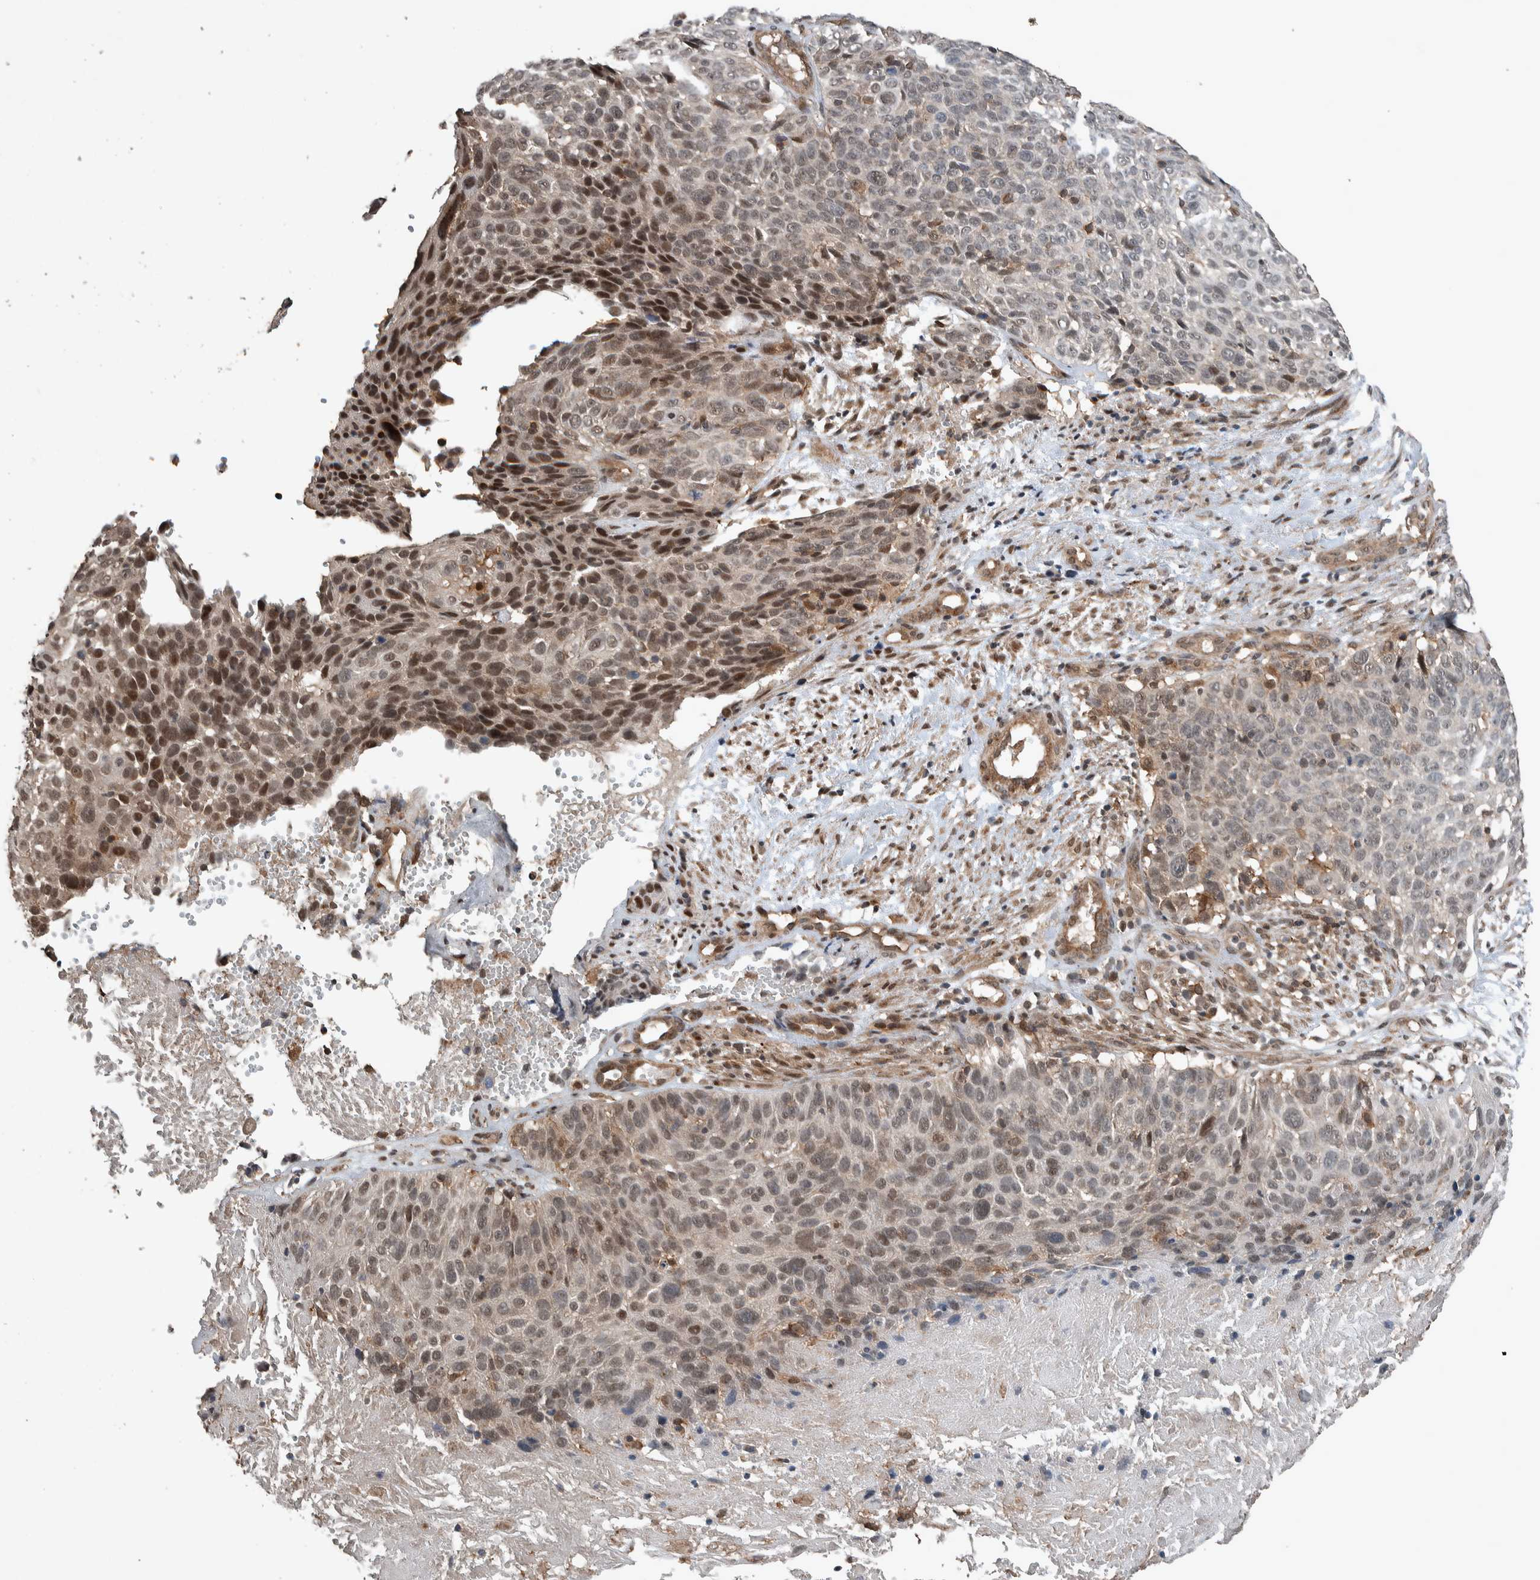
{"staining": {"intensity": "moderate", "quantity": "25%-75%", "location": "cytoplasmic/membranous,nuclear"}, "tissue": "cervical cancer", "cell_type": "Tumor cells", "image_type": "cancer", "snomed": [{"axis": "morphology", "description": "Squamous cell carcinoma, NOS"}, {"axis": "topography", "description": "Cervix"}], "caption": "Cervical squamous cell carcinoma stained with a brown dye displays moderate cytoplasmic/membranous and nuclear positive expression in about 25%-75% of tumor cells.", "gene": "MYO1E", "patient": {"sex": "female", "age": 74}}